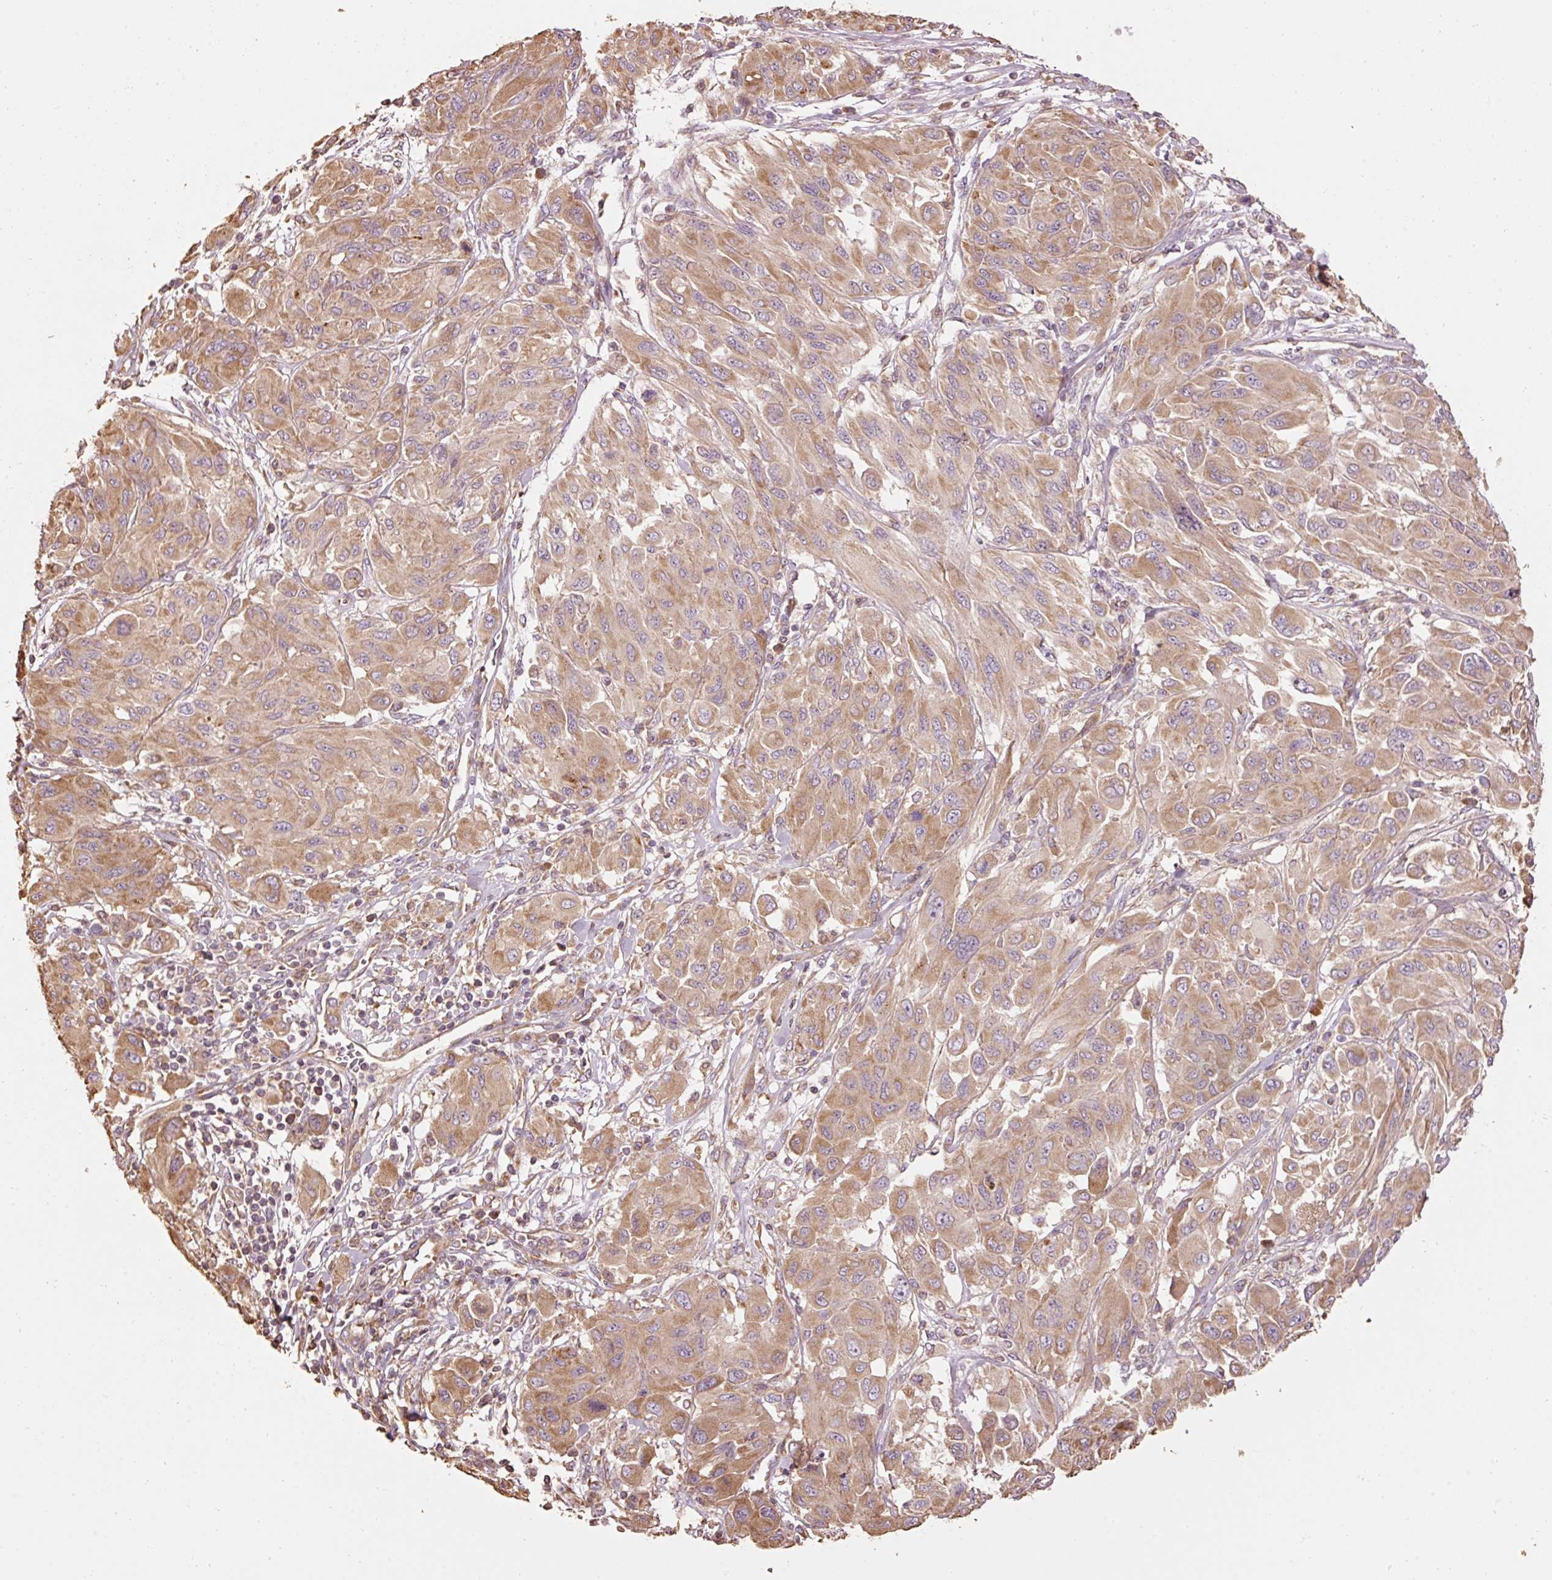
{"staining": {"intensity": "moderate", "quantity": ">75%", "location": "cytoplasmic/membranous"}, "tissue": "melanoma", "cell_type": "Tumor cells", "image_type": "cancer", "snomed": [{"axis": "morphology", "description": "Malignant melanoma, NOS"}, {"axis": "topography", "description": "Skin"}], "caption": "An immunohistochemistry (IHC) micrograph of neoplastic tissue is shown. Protein staining in brown labels moderate cytoplasmic/membranous positivity in melanoma within tumor cells.", "gene": "EFHC1", "patient": {"sex": "female", "age": 91}}